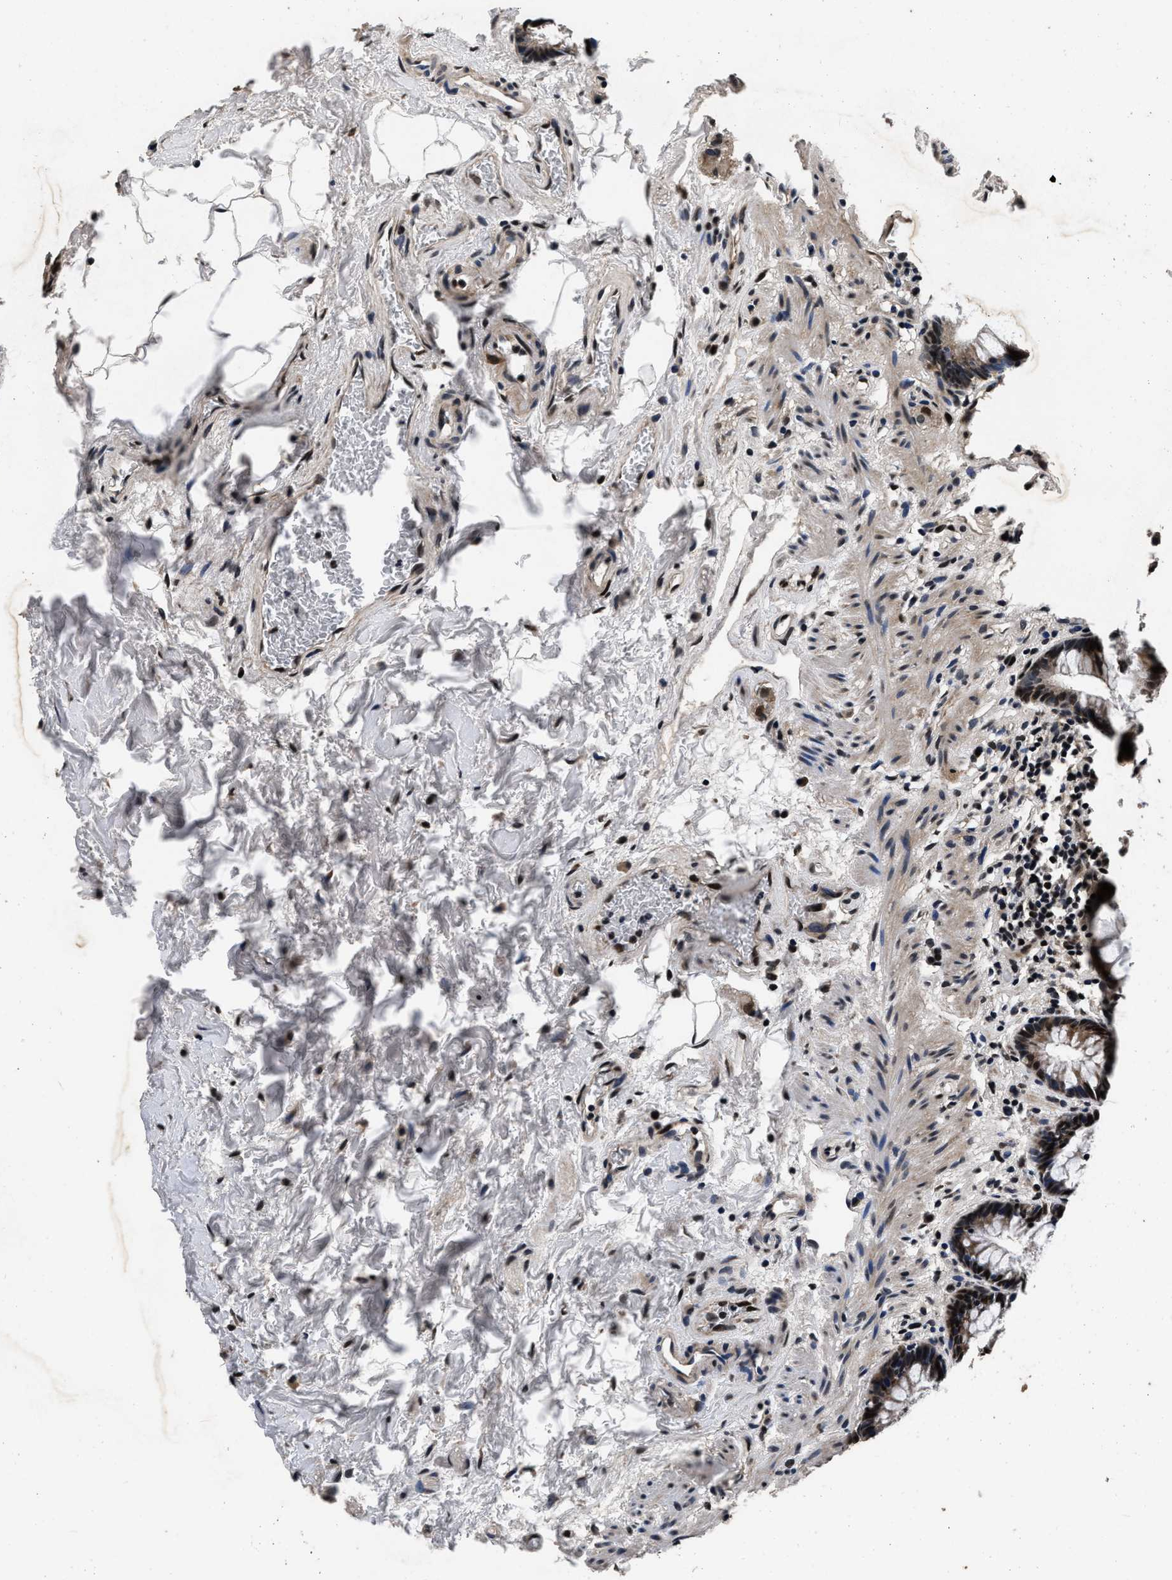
{"staining": {"intensity": "strong", "quantity": ">75%", "location": "cytoplasmic/membranous,nuclear"}, "tissue": "rectum", "cell_type": "Glandular cells", "image_type": "normal", "snomed": [{"axis": "morphology", "description": "Normal tissue, NOS"}, {"axis": "topography", "description": "Rectum"}], "caption": "Protein analysis of normal rectum reveals strong cytoplasmic/membranous,nuclear positivity in about >75% of glandular cells. The staining is performed using DAB (3,3'-diaminobenzidine) brown chromogen to label protein expression. The nuclei are counter-stained blue using hematoxylin.", "gene": "CSTF1", "patient": {"sex": "male", "age": 64}}